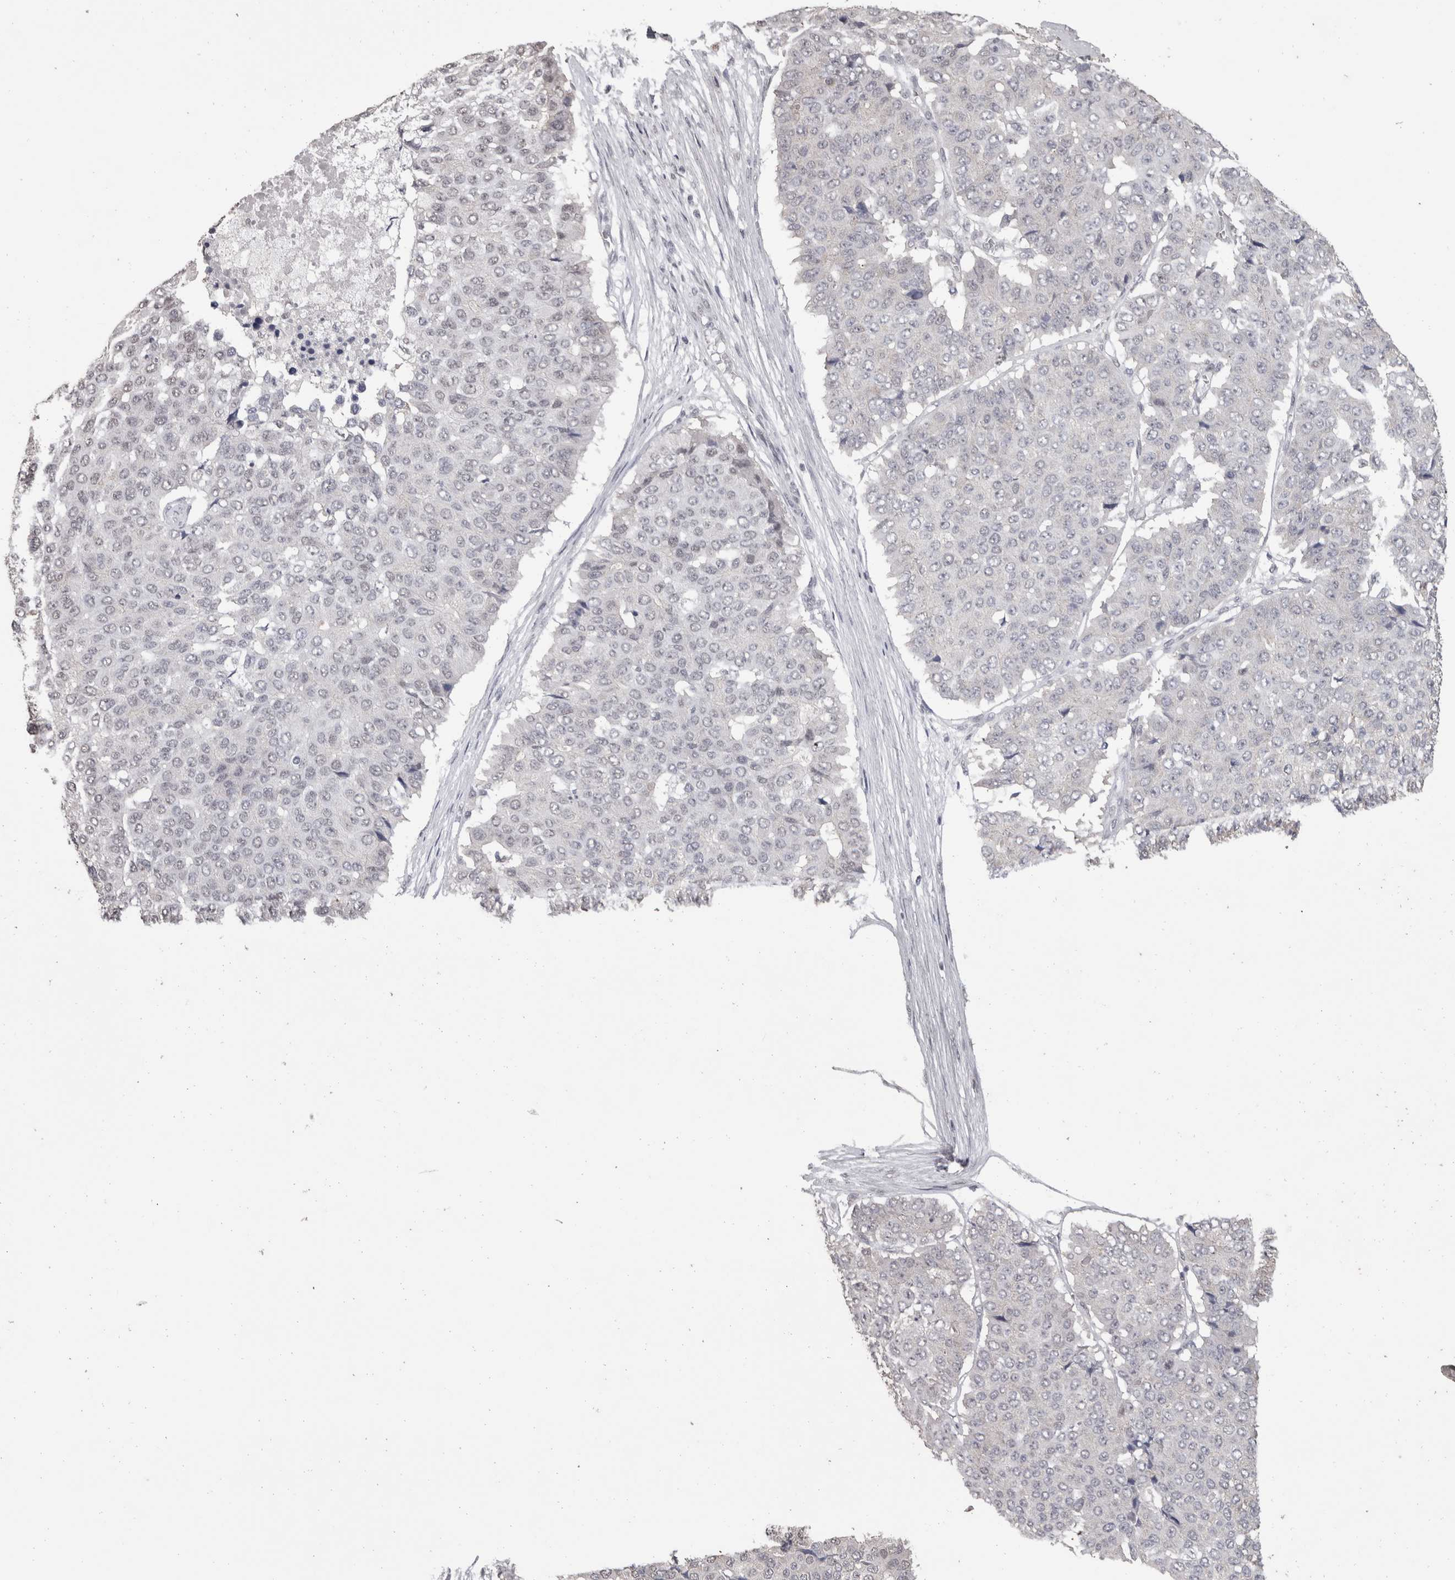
{"staining": {"intensity": "negative", "quantity": "none", "location": "none"}, "tissue": "pancreatic cancer", "cell_type": "Tumor cells", "image_type": "cancer", "snomed": [{"axis": "morphology", "description": "Adenocarcinoma, NOS"}, {"axis": "topography", "description": "Pancreas"}], "caption": "Tumor cells show no significant protein positivity in pancreatic cancer (adenocarcinoma).", "gene": "DDX17", "patient": {"sex": "male", "age": 50}}